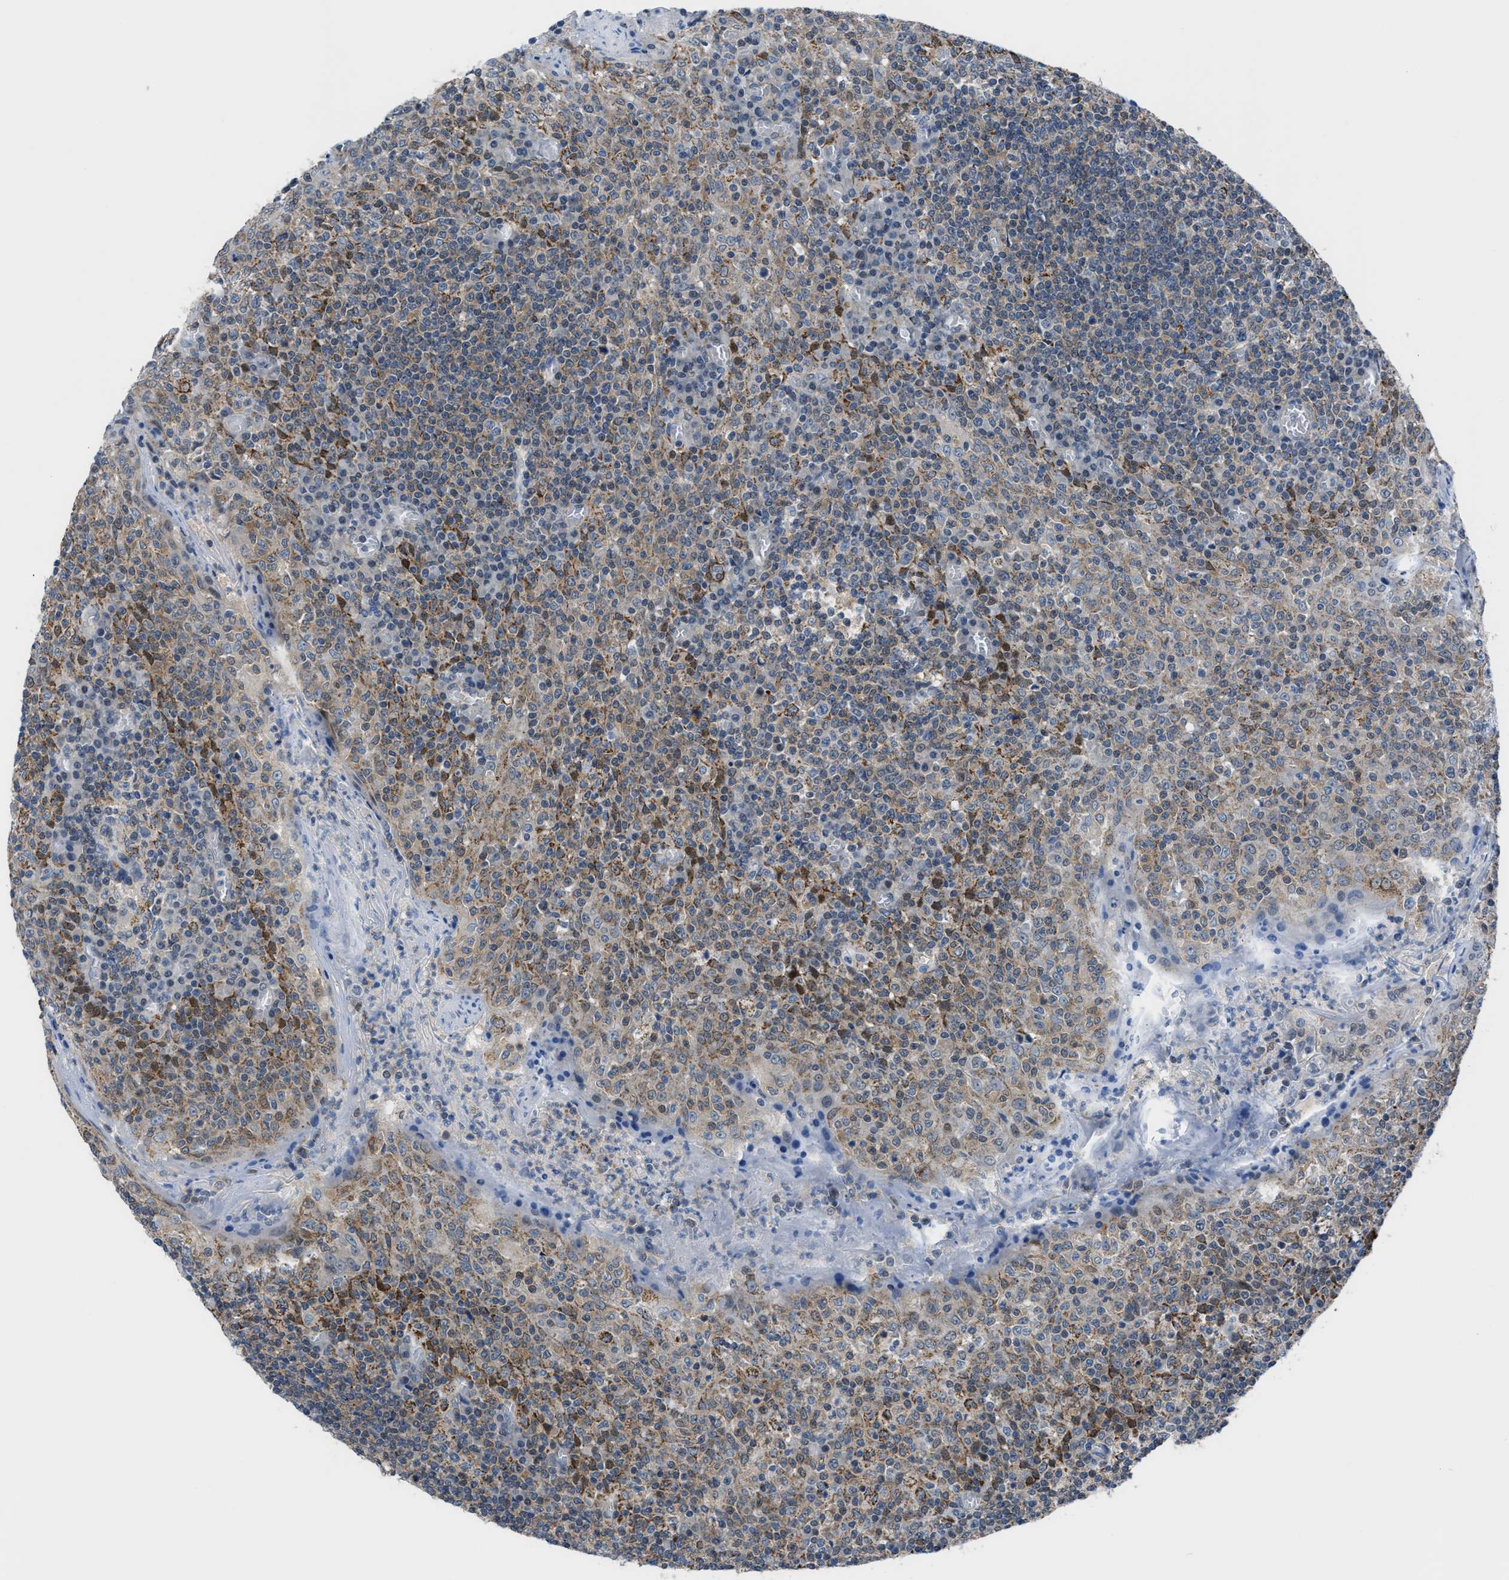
{"staining": {"intensity": "moderate", "quantity": ">75%", "location": "cytoplasmic/membranous"}, "tissue": "tonsil", "cell_type": "Germinal center cells", "image_type": "normal", "snomed": [{"axis": "morphology", "description": "Normal tissue, NOS"}, {"axis": "topography", "description": "Tonsil"}], "caption": "Moderate cytoplasmic/membranous expression is seen in approximately >75% of germinal center cells in normal tonsil.", "gene": "TMEM45B", "patient": {"sex": "female", "age": 19}}